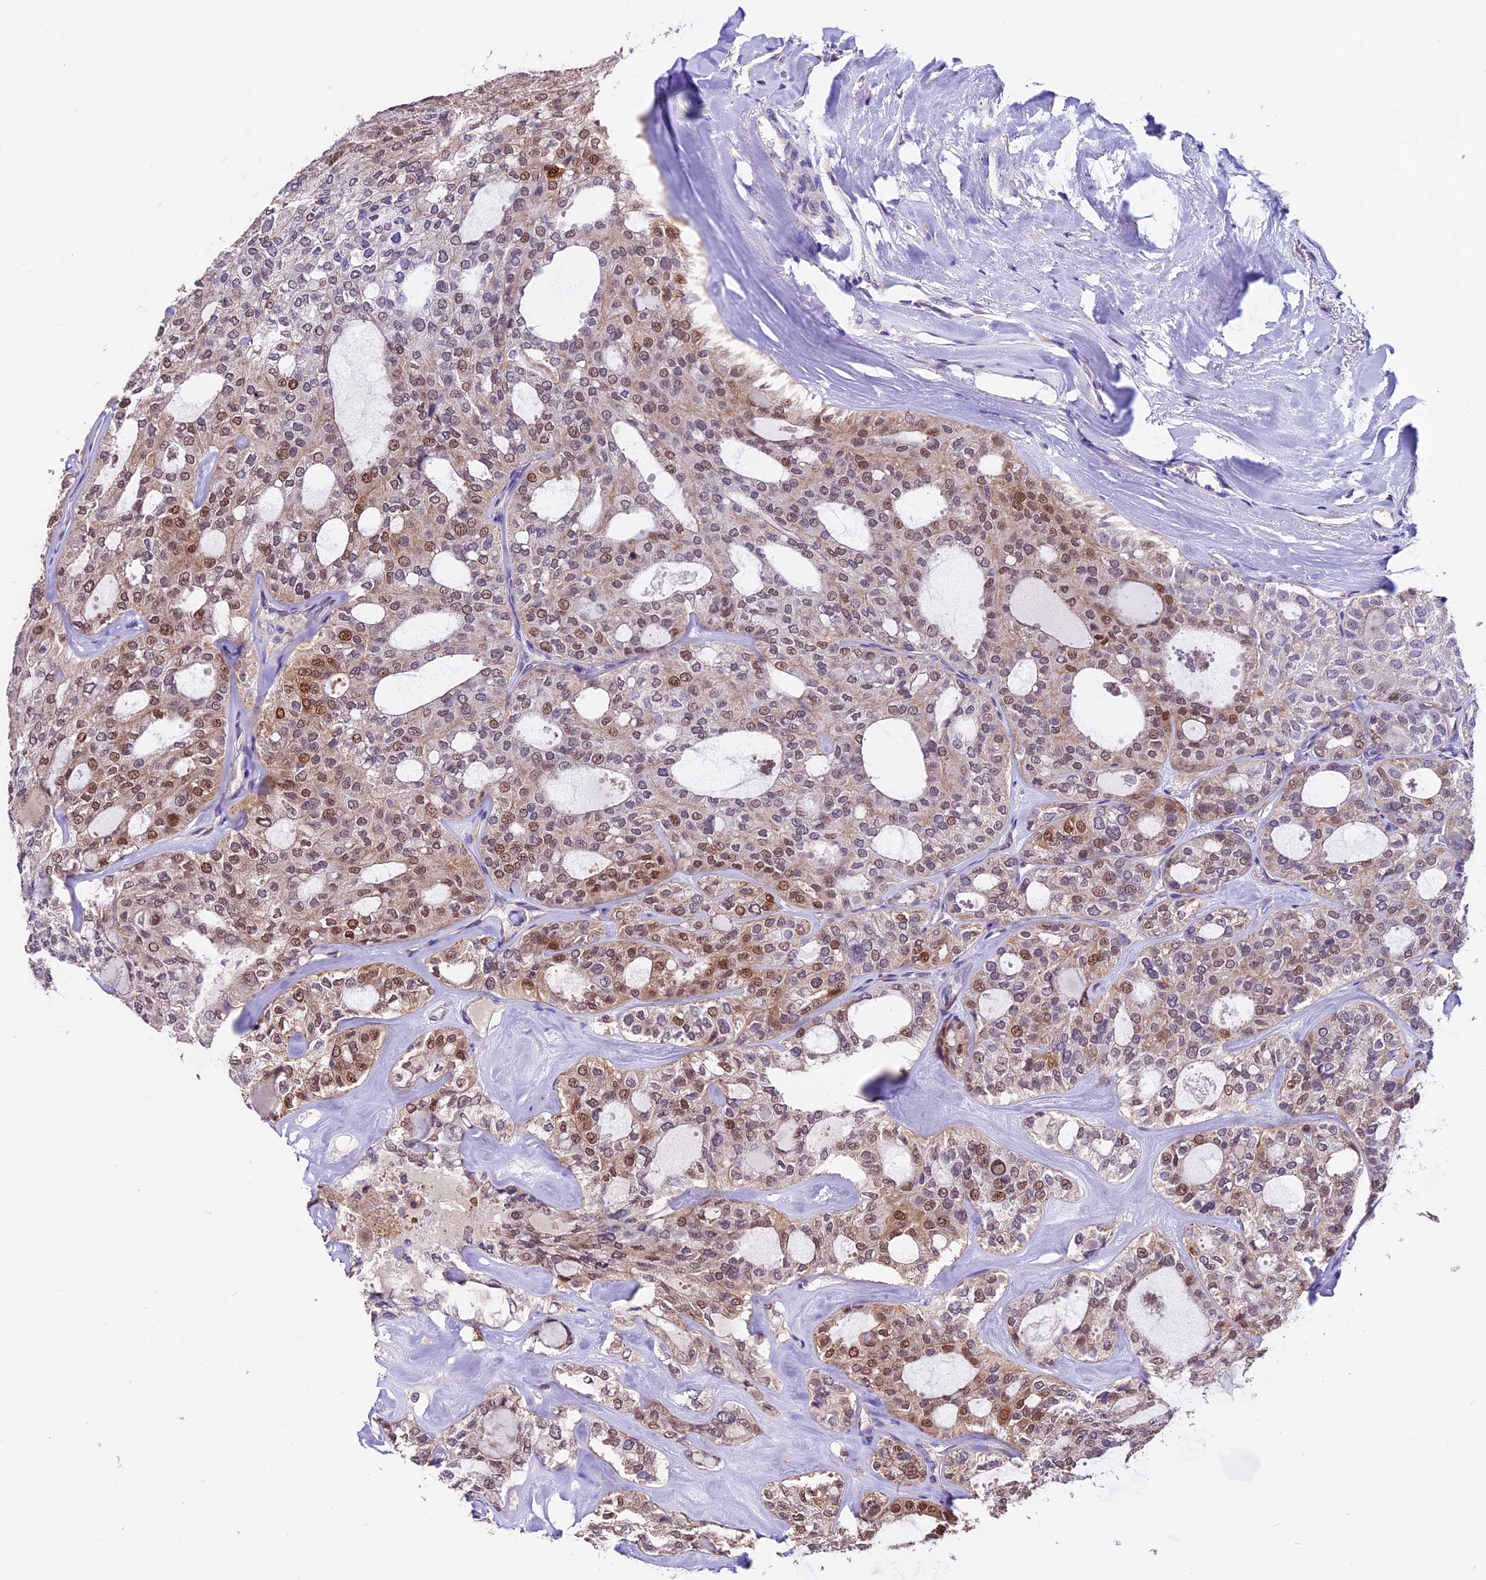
{"staining": {"intensity": "moderate", "quantity": "25%-75%", "location": "nuclear"}, "tissue": "thyroid cancer", "cell_type": "Tumor cells", "image_type": "cancer", "snomed": [{"axis": "morphology", "description": "Follicular adenoma carcinoma, NOS"}, {"axis": "topography", "description": "Thyroid gland"}], "caption": "IHC of human follicular adenoma carcinoma (thyroid) displays medium levels of moderate nuclear expression in approximately 25%-75% of tumor cells.", "gene": "DDX28", "patient": {"sex": "male", "age": 75}}